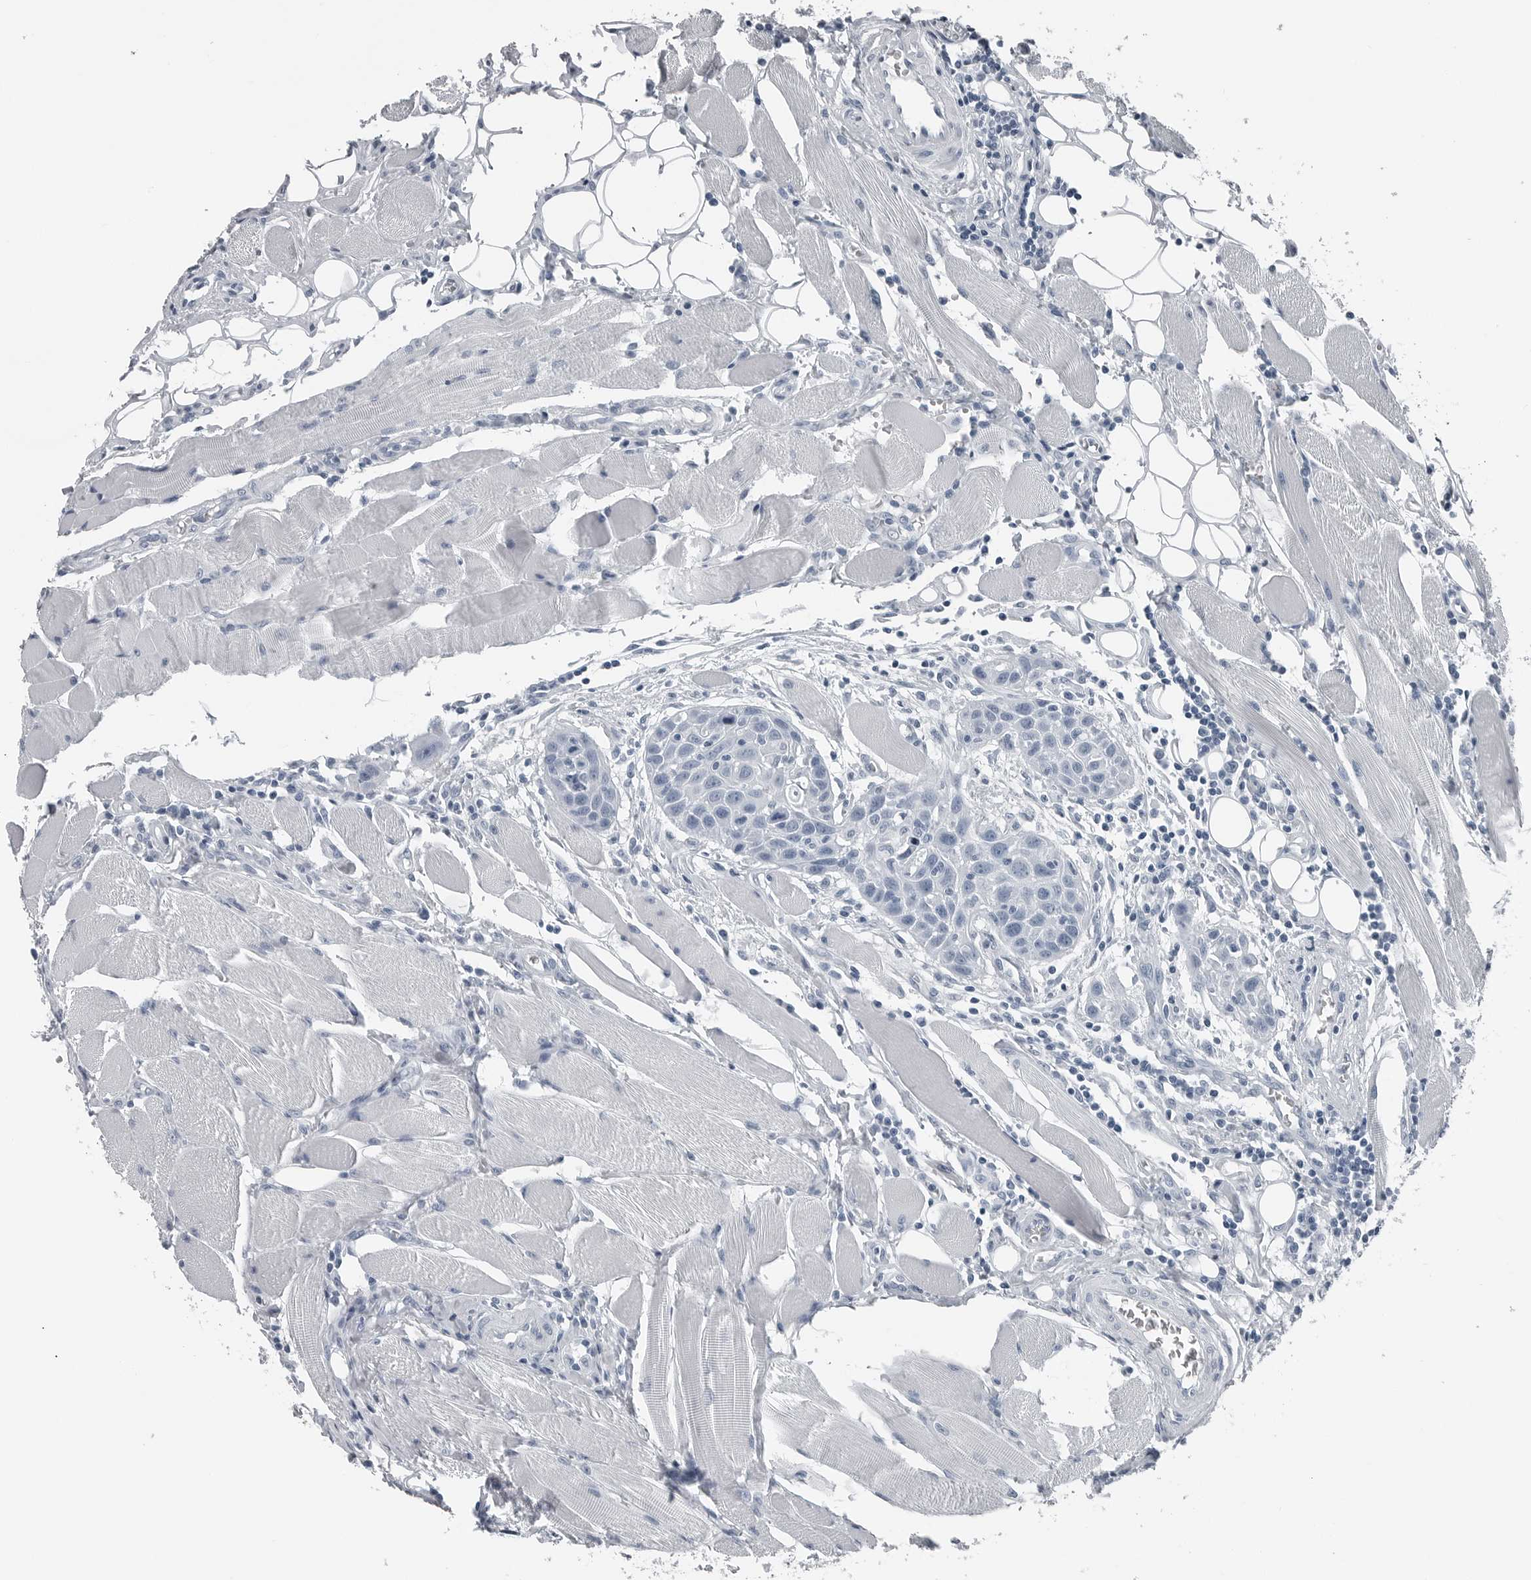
{"staining": {"intensity": "negative", "quantity": "none", "location": "none"}, "tissue": "head and neck cancer", "cell_type": "Tumor cells", "image_type": "cancer", "snomed": [{"axis": "morphology", "description": "Squamous cell carcinoma, NOS"}, {"axis": "topography", "description": "Oral tissue"}, {"axis": "topography", "description": "Head-Neck"}], "caption": "Image shows no significant protein expression in tumor cells of head and neck squamous cell carcinoma.", "gene": "SPINK1", "patient": {"sex": "female", "age": 50}}